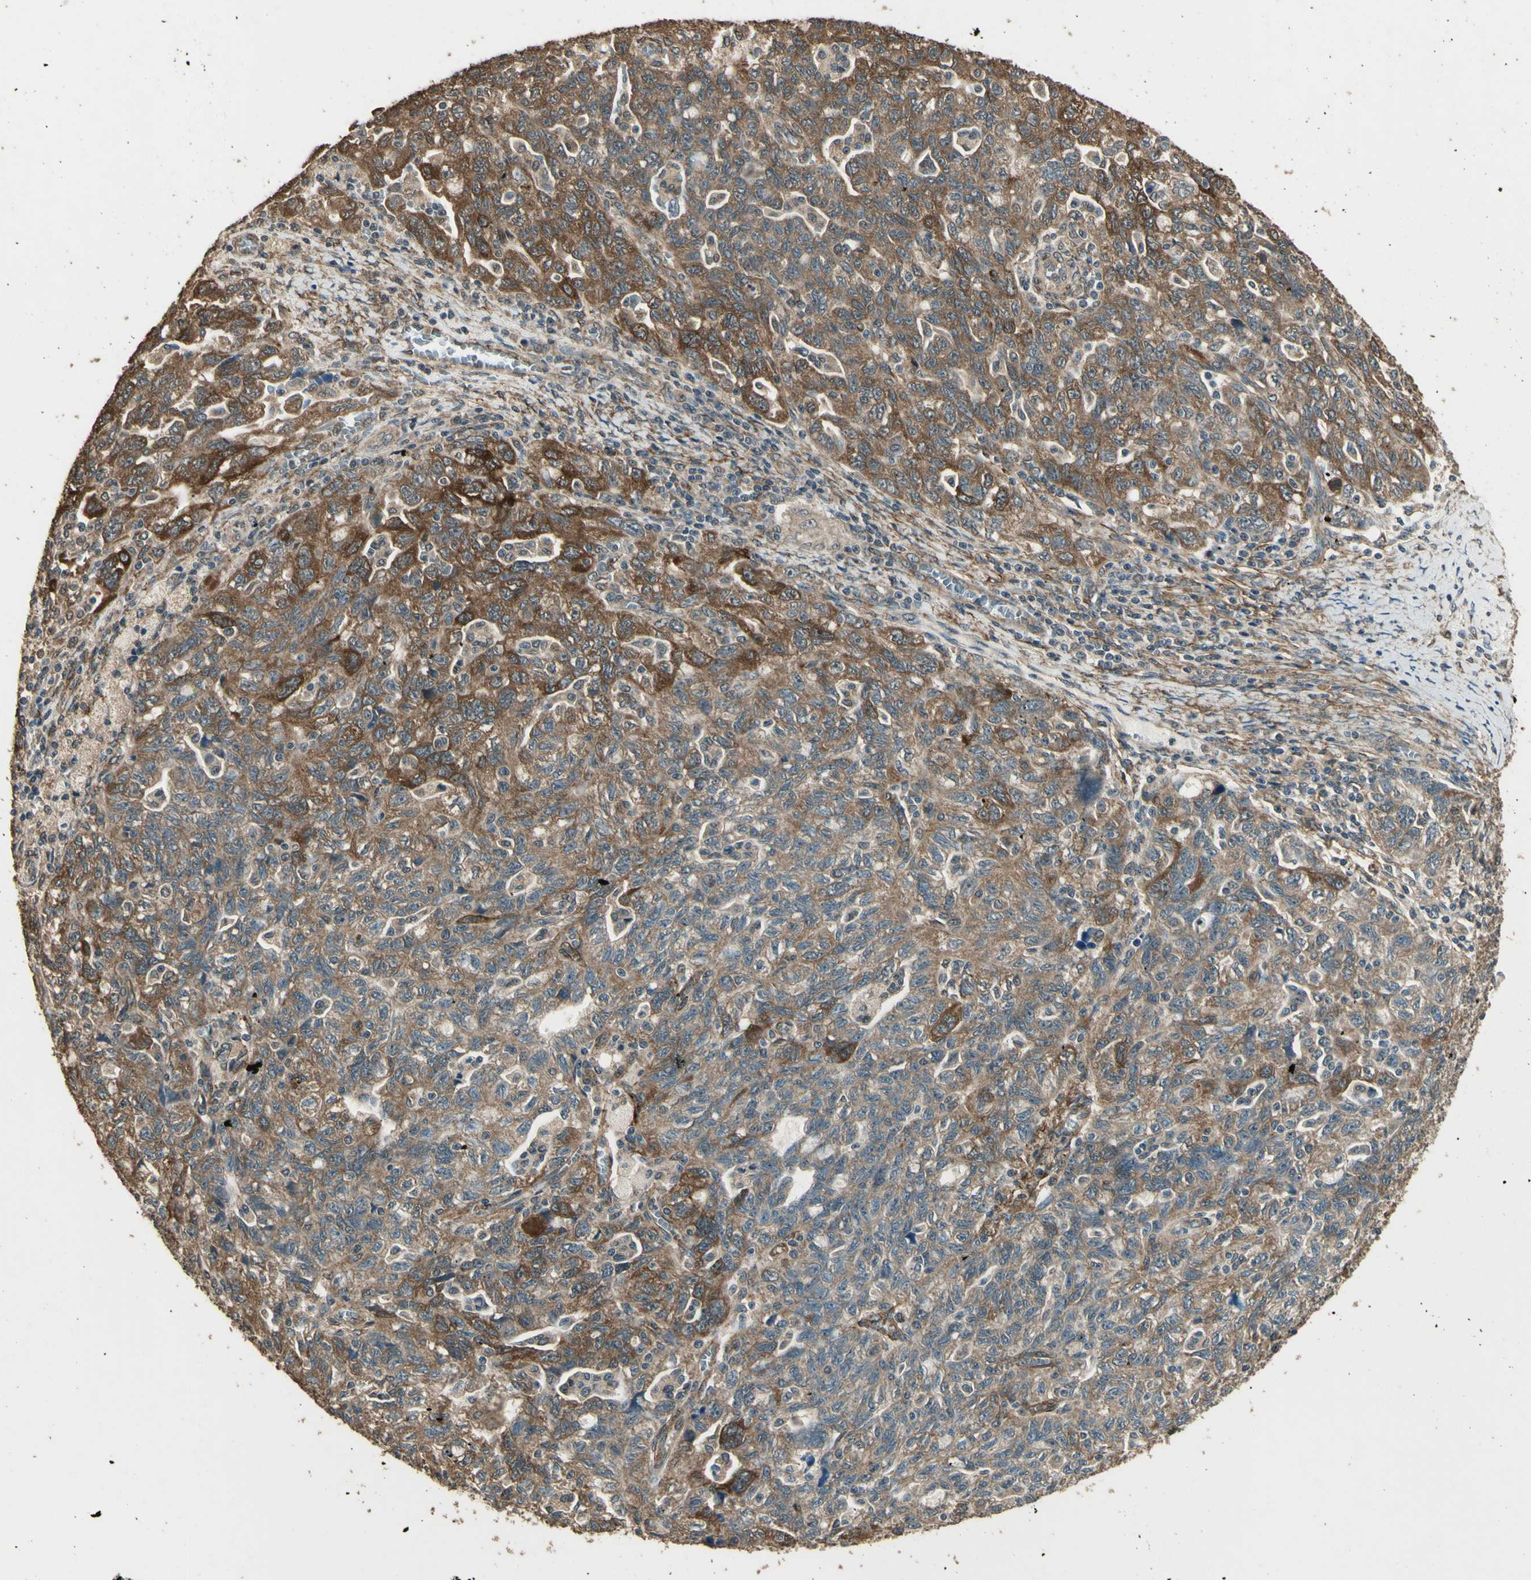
{"staining": {"intensity": "moderate", "quantity": ">75%", "location": "cytoplasmic/membranous"}, "tissue": "ovarian cancer", "cell_type": "Tumor cells", "image_type": "cancer", "snomed": [{"axis": "morphology", "description": "Carcinoma, NOS"}, {"axis": "morphology", "description": "Cystadenocarcinoma, serous, NOS"}, {"axis": "topography", "description": "Ovary"}], "caption": "High-magnification brightfield microscopy of ovarian cancer stained with DAB (brown) and counterstained with hematoxylin (blue). tumor cells exhibit moderate cytoplasmic/membranous expression is present in approximately>75% of cells.", "gene": "TSPO", "patient": {"sex": "female", "age": 69}}